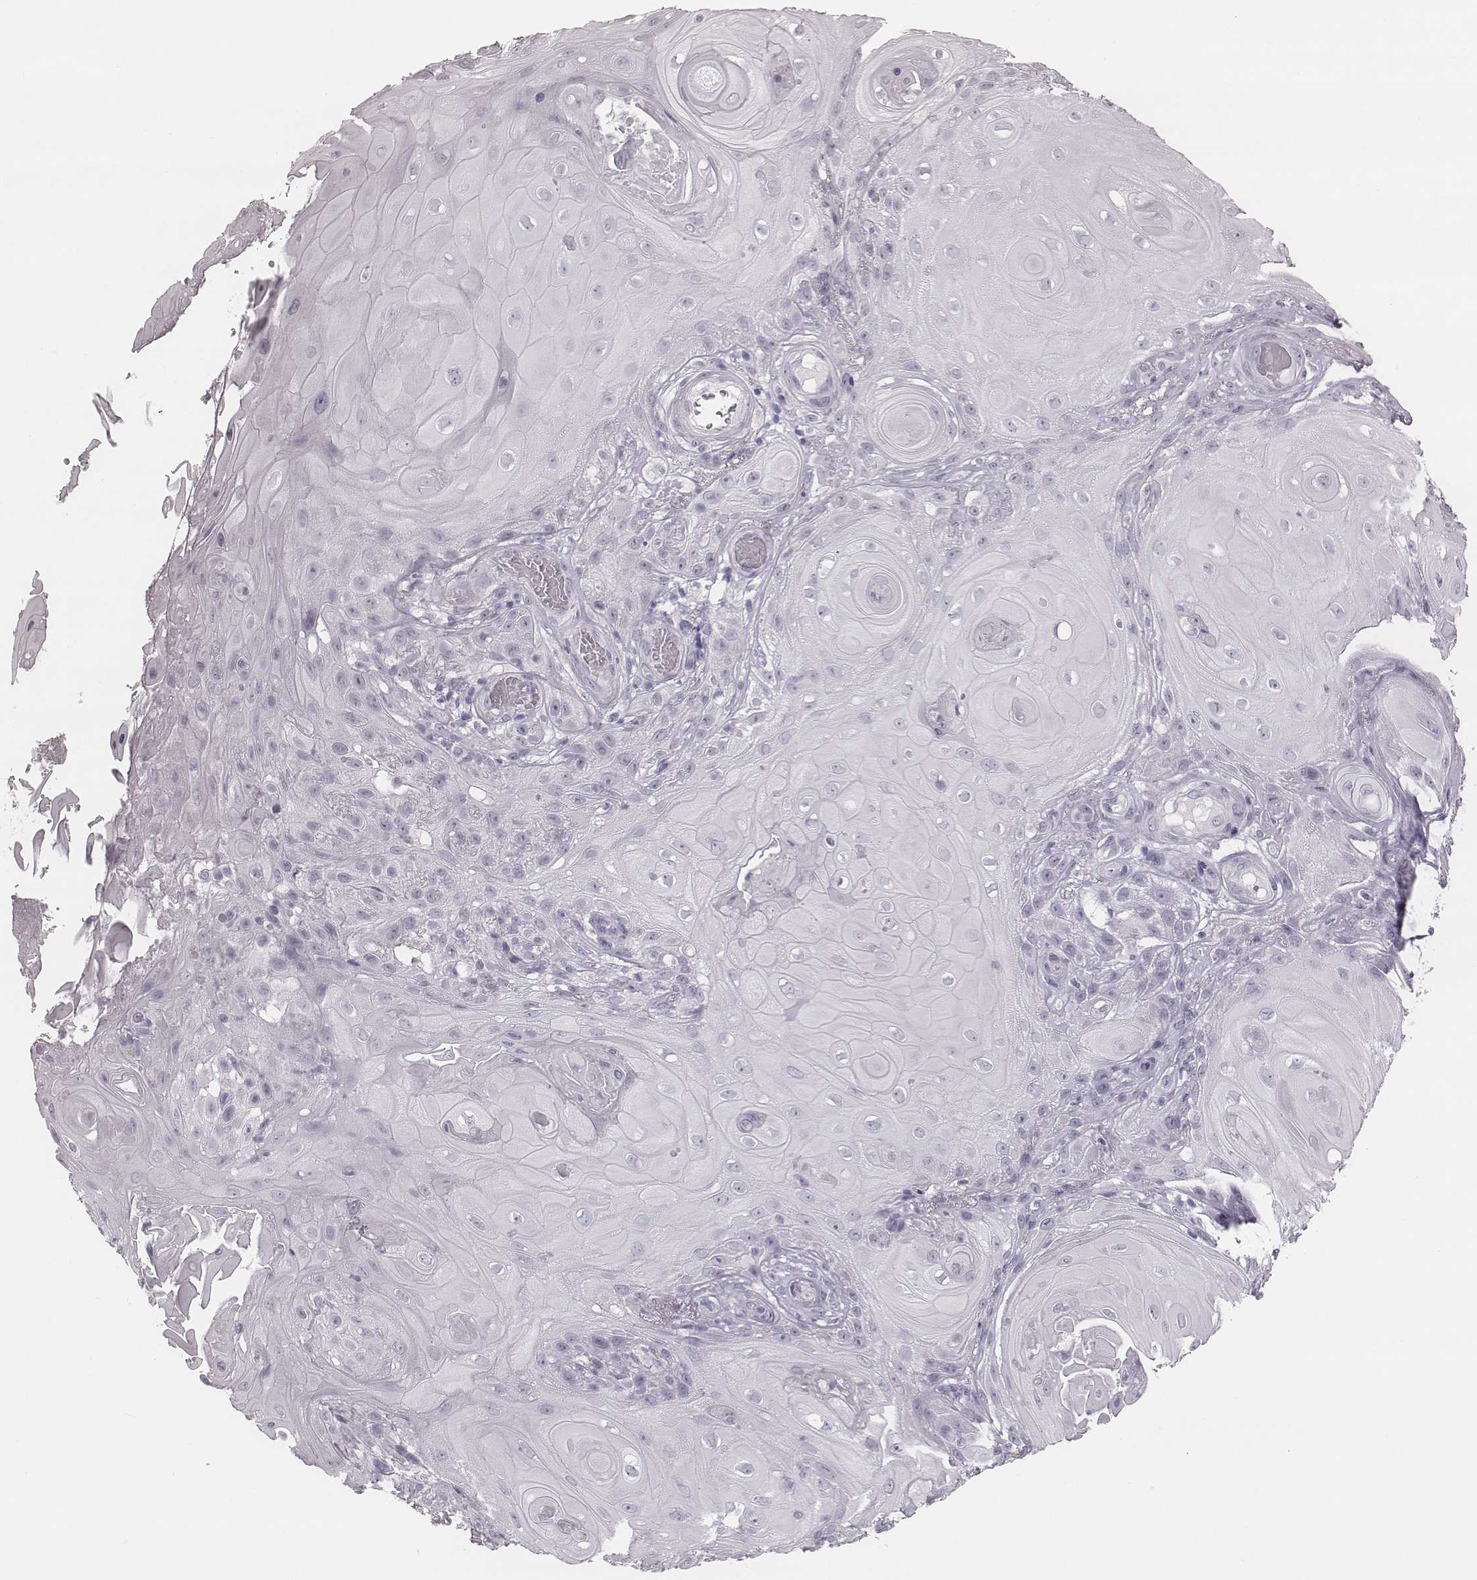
{"staining": {"intensity": "negative", "quantity": "none", "location": "none"}, "tissue": "skin cancer", "cell_type": "Tumor cells", "image_type": "cancer", "snomed": [{"axis": "morphology", "description": "Squamous cell carcinoma, NOS"}, {"axis": "topography", "description": "Skin"}], "caption": "This is an immunohistochemistry micrograph of skin squamous cell carcinoma. There is no staining in tumor cells.", "gene": "KRT74", "patient": {"sex": "male", "age": 62}}